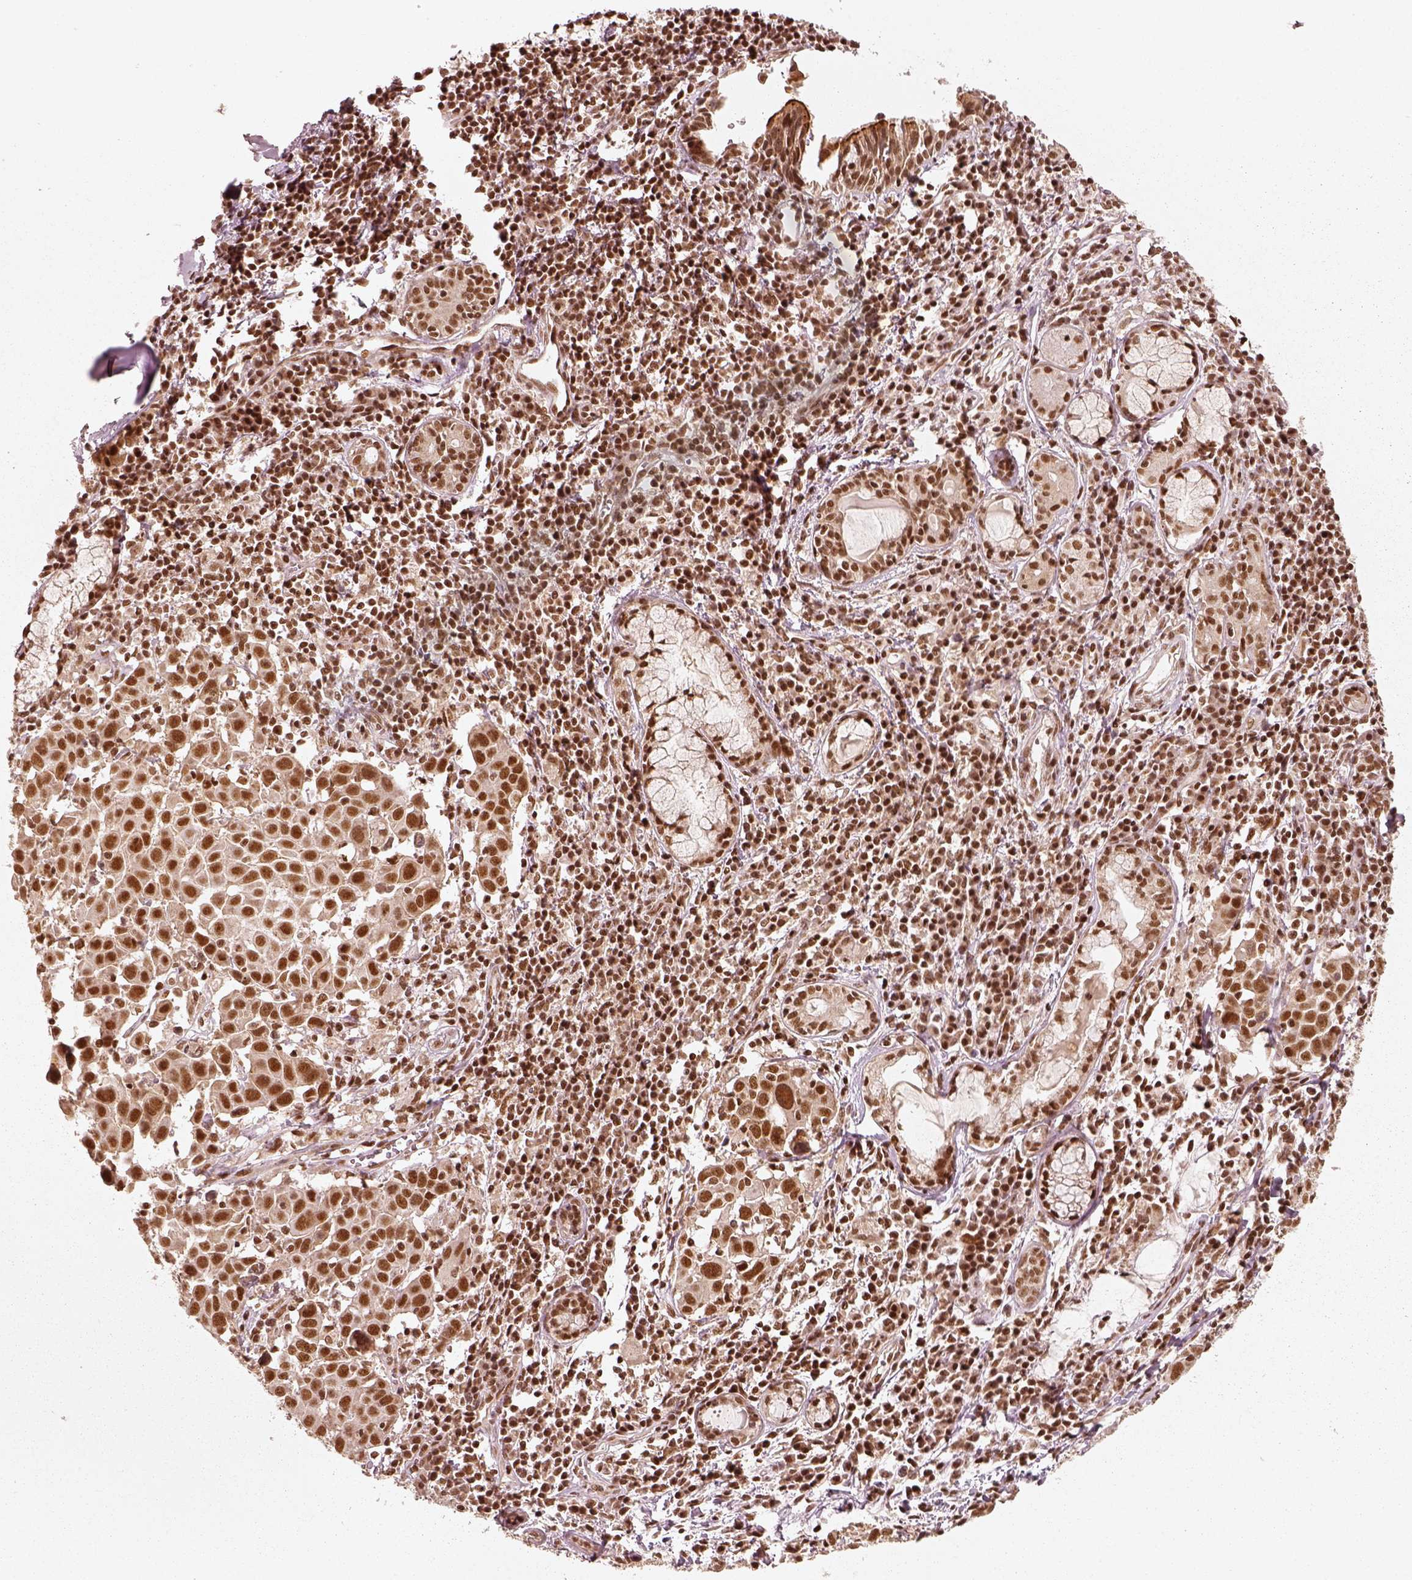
{"staining": {"intensity": "strong", "quantity": ">75%", "location": "nuclear"}, "tissue": "lung cancer", "cell_type": "Tumor cells", "image_type": "cancer", "snomed": [{"axis": "morphology", "description": "Squamous cell carcinoma, NOS"}, {"axis": "topography", "description": "Lung"}], "caption": "This photomicrograph shows IHC staining of squamous cell carcinoma (lung), with high strong nuclear positivity in about >75% of tumor cells.", "gene": "GMEB2", "patient": {"sex": "male", "age": 57}}